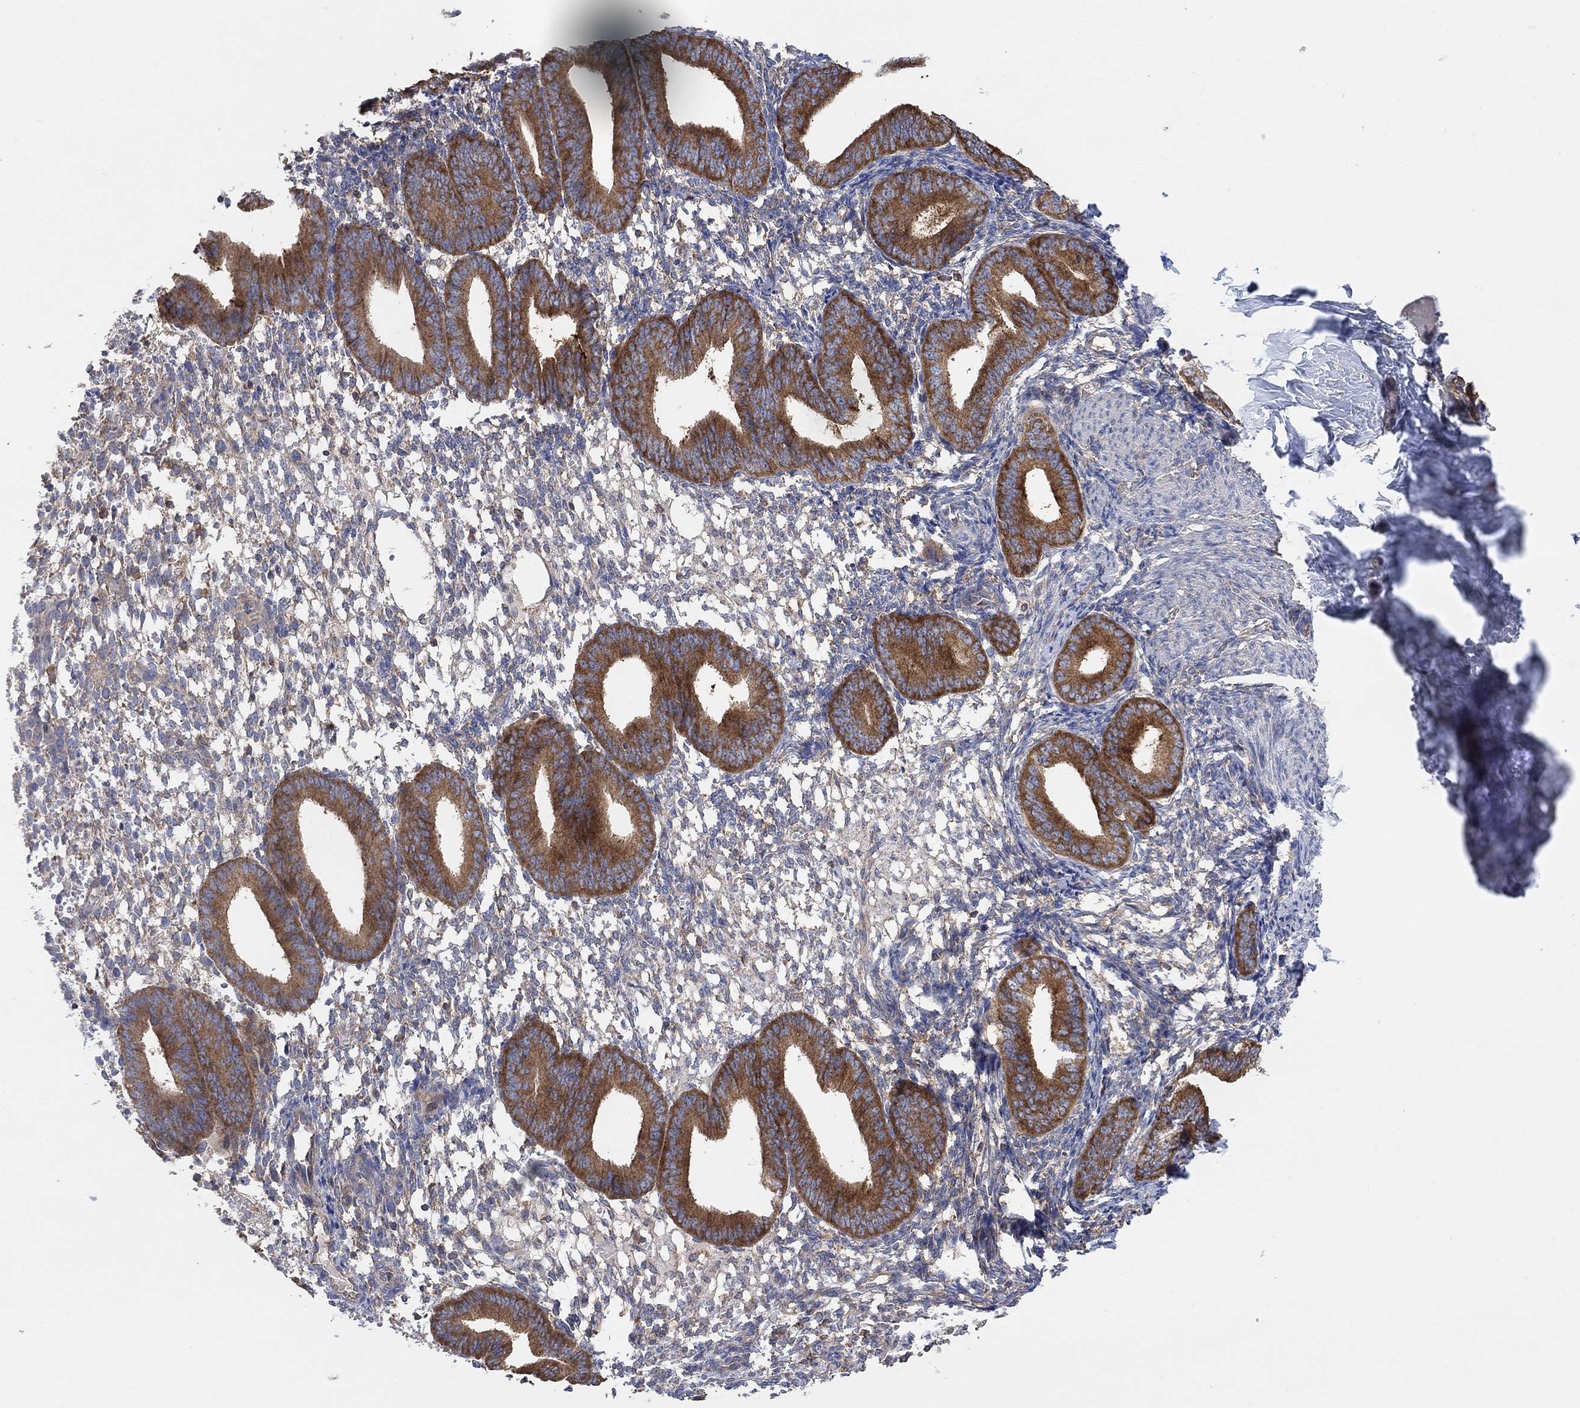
{"staining": {"intensity": "weak", "quantity": "<25%", "location": "cytoplasmic/membranous"}, "tissue": "endometrium", "cell_type": "Cells in endometrial stroma", "image_type": "normal", "snomed": [{"axis": "morphology", "description": "Normal tissue, NOS"}, {"axis": "topography", "description": "Endometrium"}], "caption": "Histopathology image shows no significant protein positivity in cells in endometrial stroma of unremarkable endometrium. (Brightfield microscopy of DAB immunohistochemistry at high magnification).", "gene": "BLOC1S3", "patient": {"sex": "female", "age": 39}}